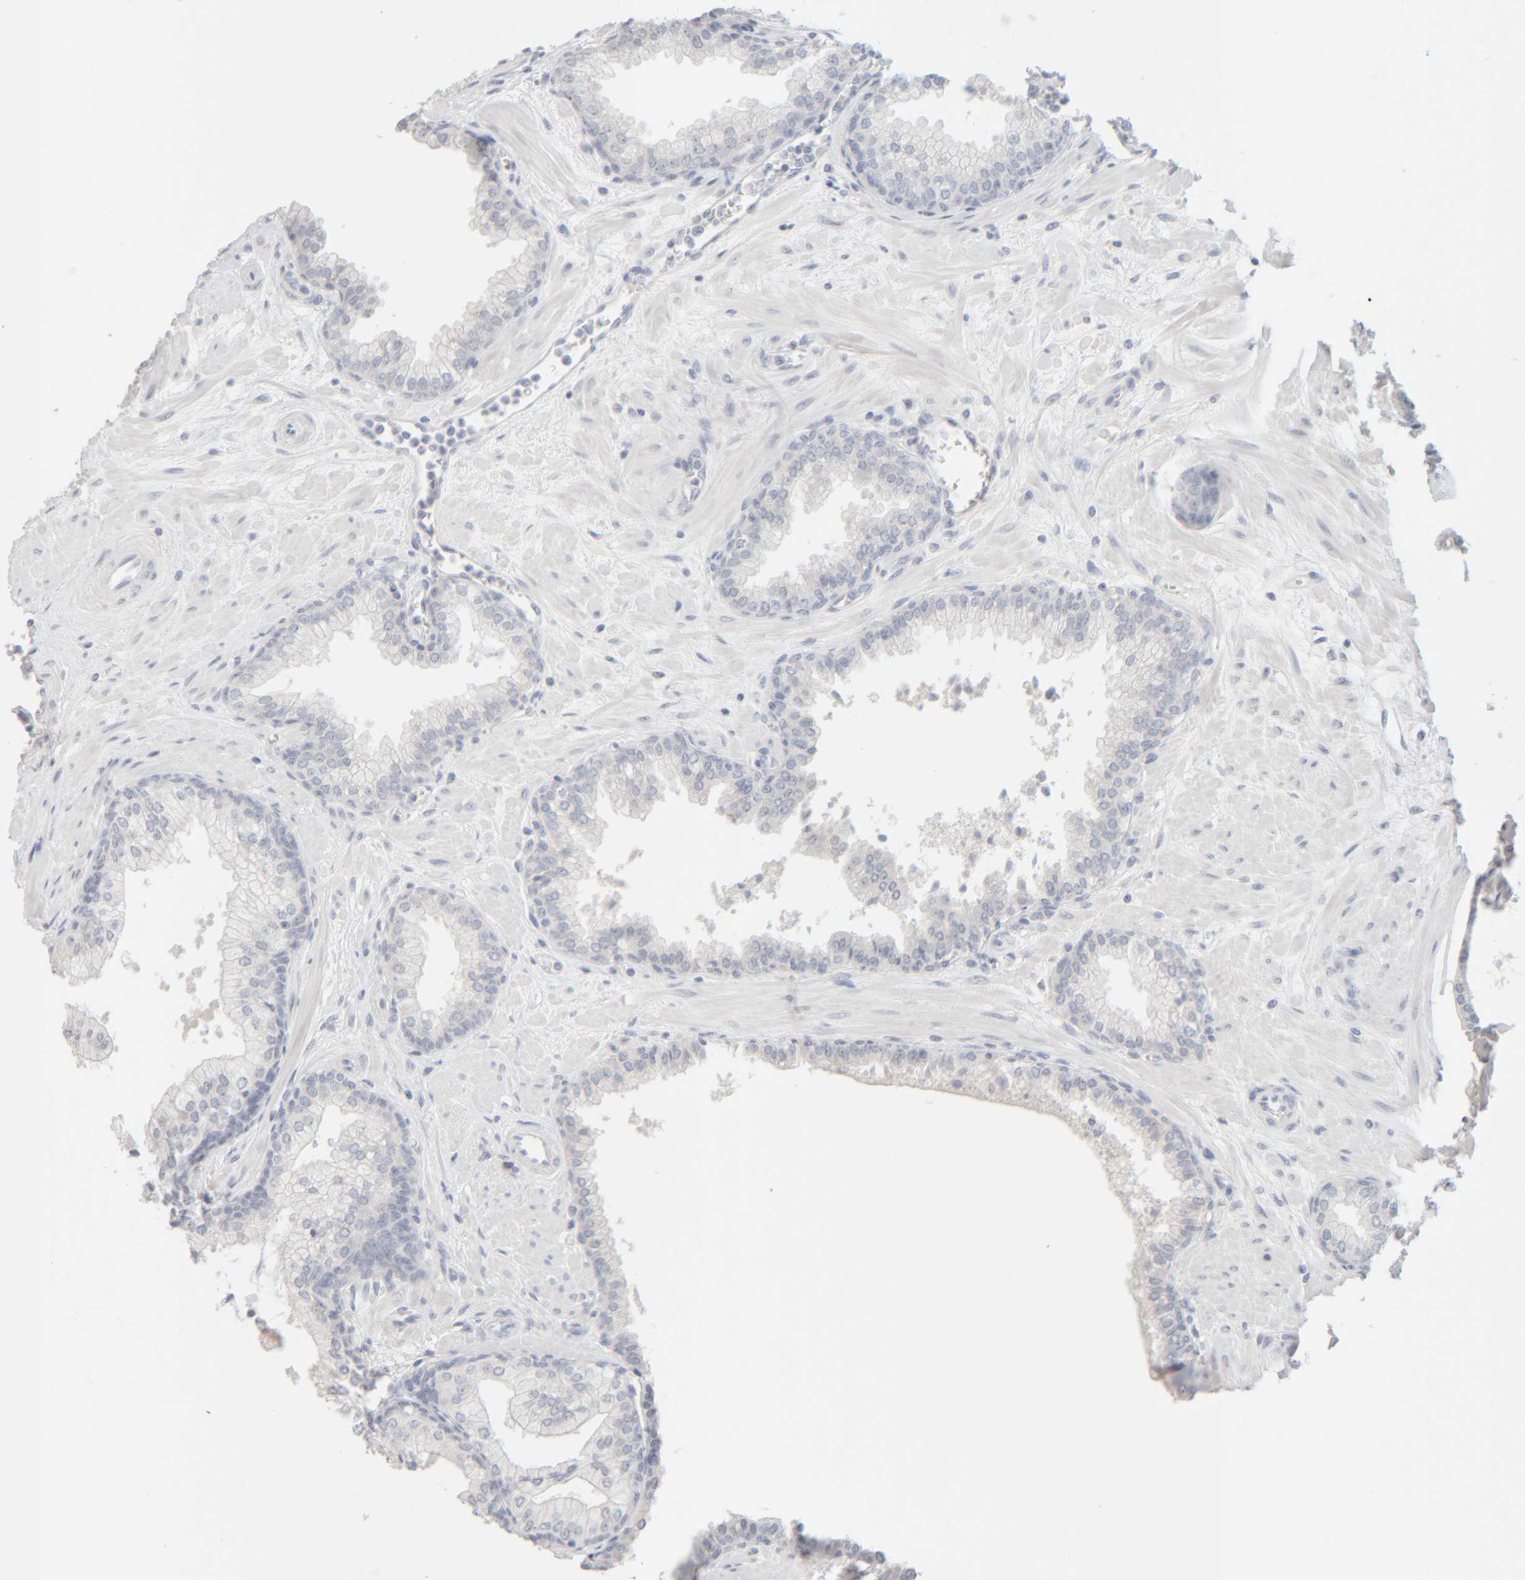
{"staining": {"intensity": "negative", "quantity": "none", "location": "none"}, "tissue": "prostate", "cell_type": "Glandular cells", "image_type": "normal", "snomed": [{"axis": "morphology", "description": "Normal tissue, NOS"}, {"axis": "morphology", "description": "Urothelial carcinoma, Low grade"}, {"axis": "topography", "description": "Urinary bladder"}, {"axis": "topography", "description": "Prostate"}], "caption": "This micrograph is of benign prostate stained with immunohistochemistry (IHC) to label a protein in brown with the nuclei are counter-stained blue. There is no expression in glandular cells. The staining is performed using DAB brown chromogen with nuclei counter-stained in using hematoxylin.", "gene": "RIDA", "patient": {"sex": "male", "age": 60}}